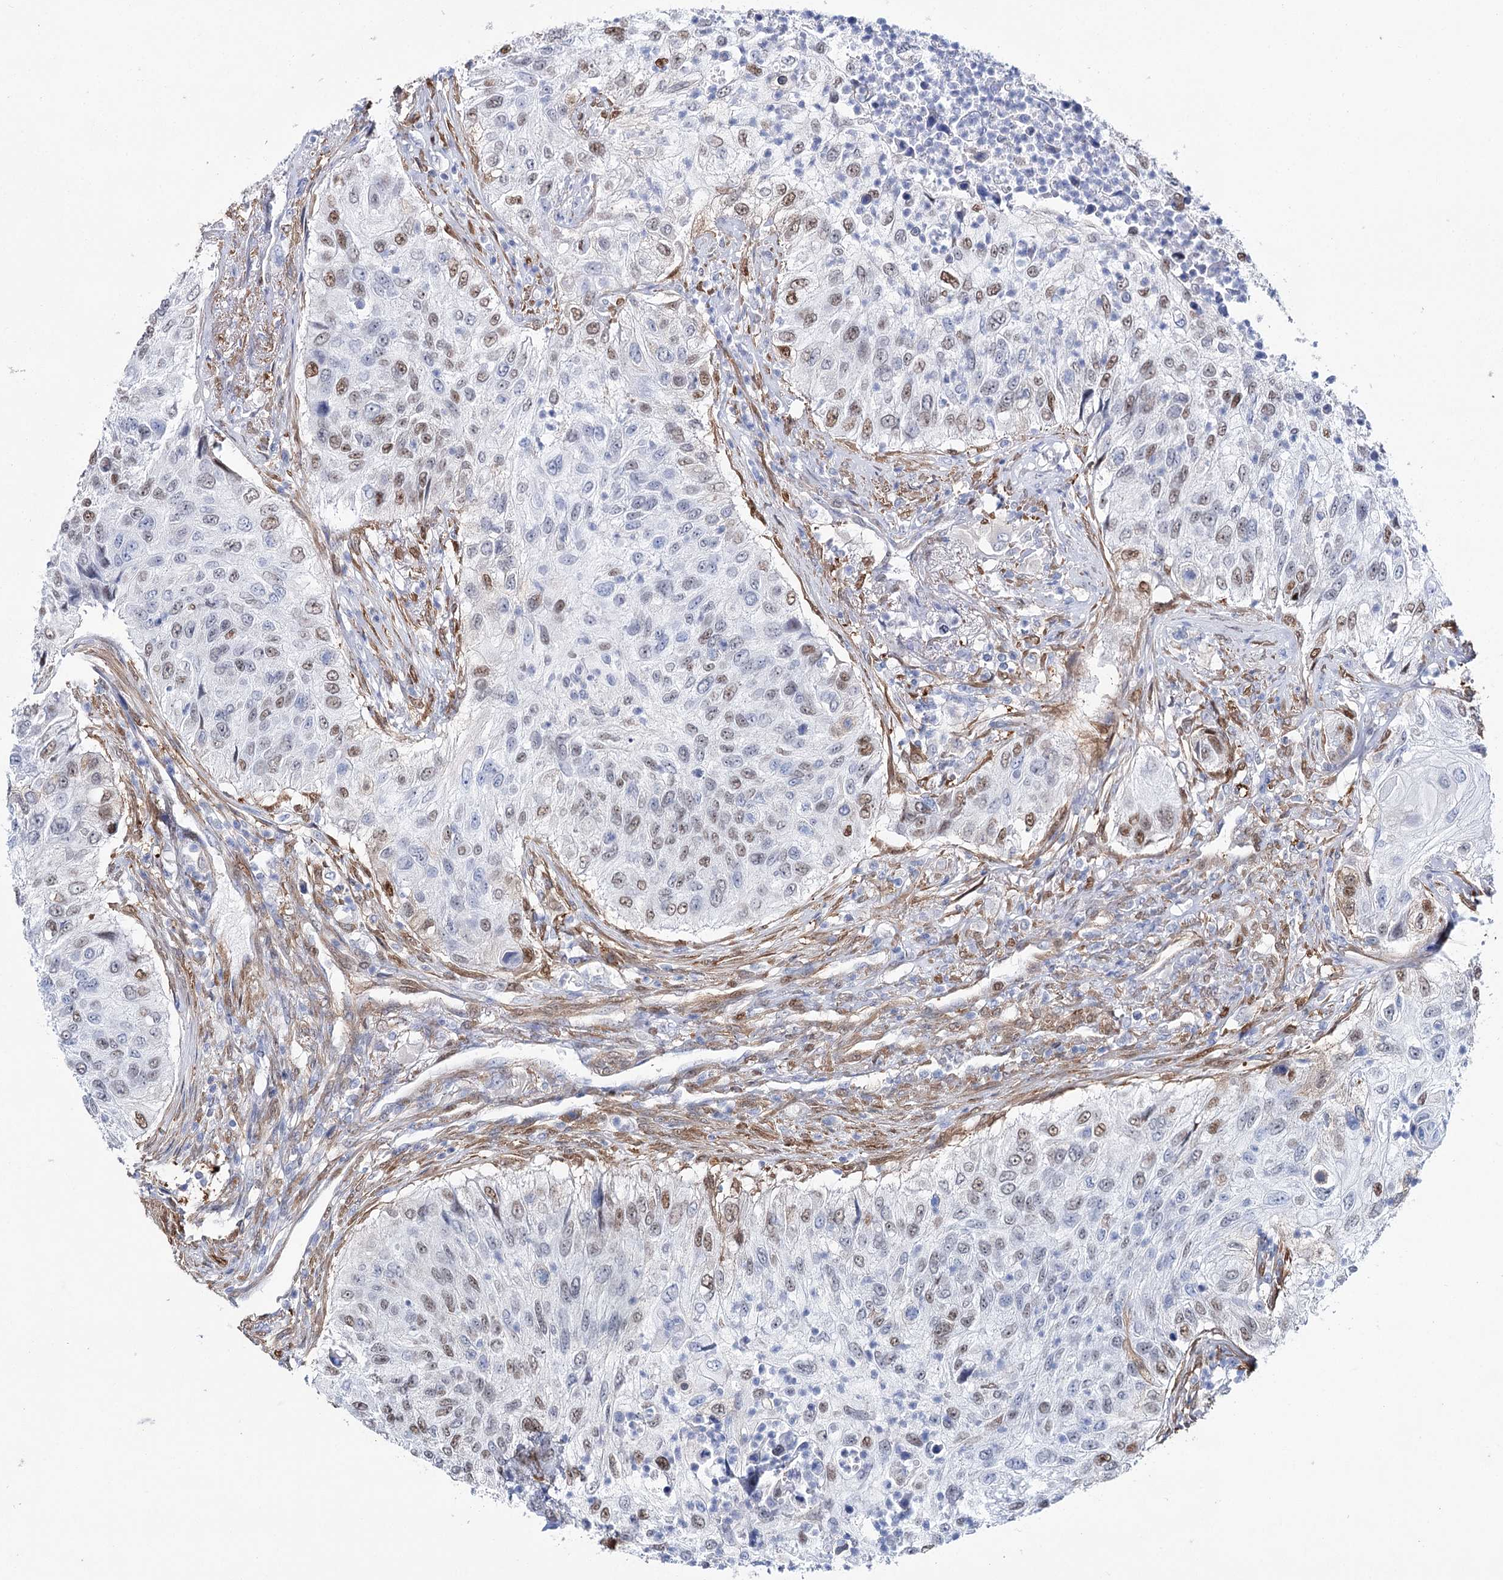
{"staining": {"intensity": "moderate", "quantity": "<25%", "location": "nuclear"}, "tissue": "urothelial cancer", "cell_type": "Tumor cells", "image_type": "cancer", "snomed": [{"axis": "morphology", "description": "Urothelial carcinoma, High grade"}, {"axis": "topography", "description": "Urinary bladder"}], "caption": "Urothelial cancer stained with a protein marker displays moderate staining in tumor cells.", "gene": "UGDH", "patient": {"sex": "female", "age": 60}}